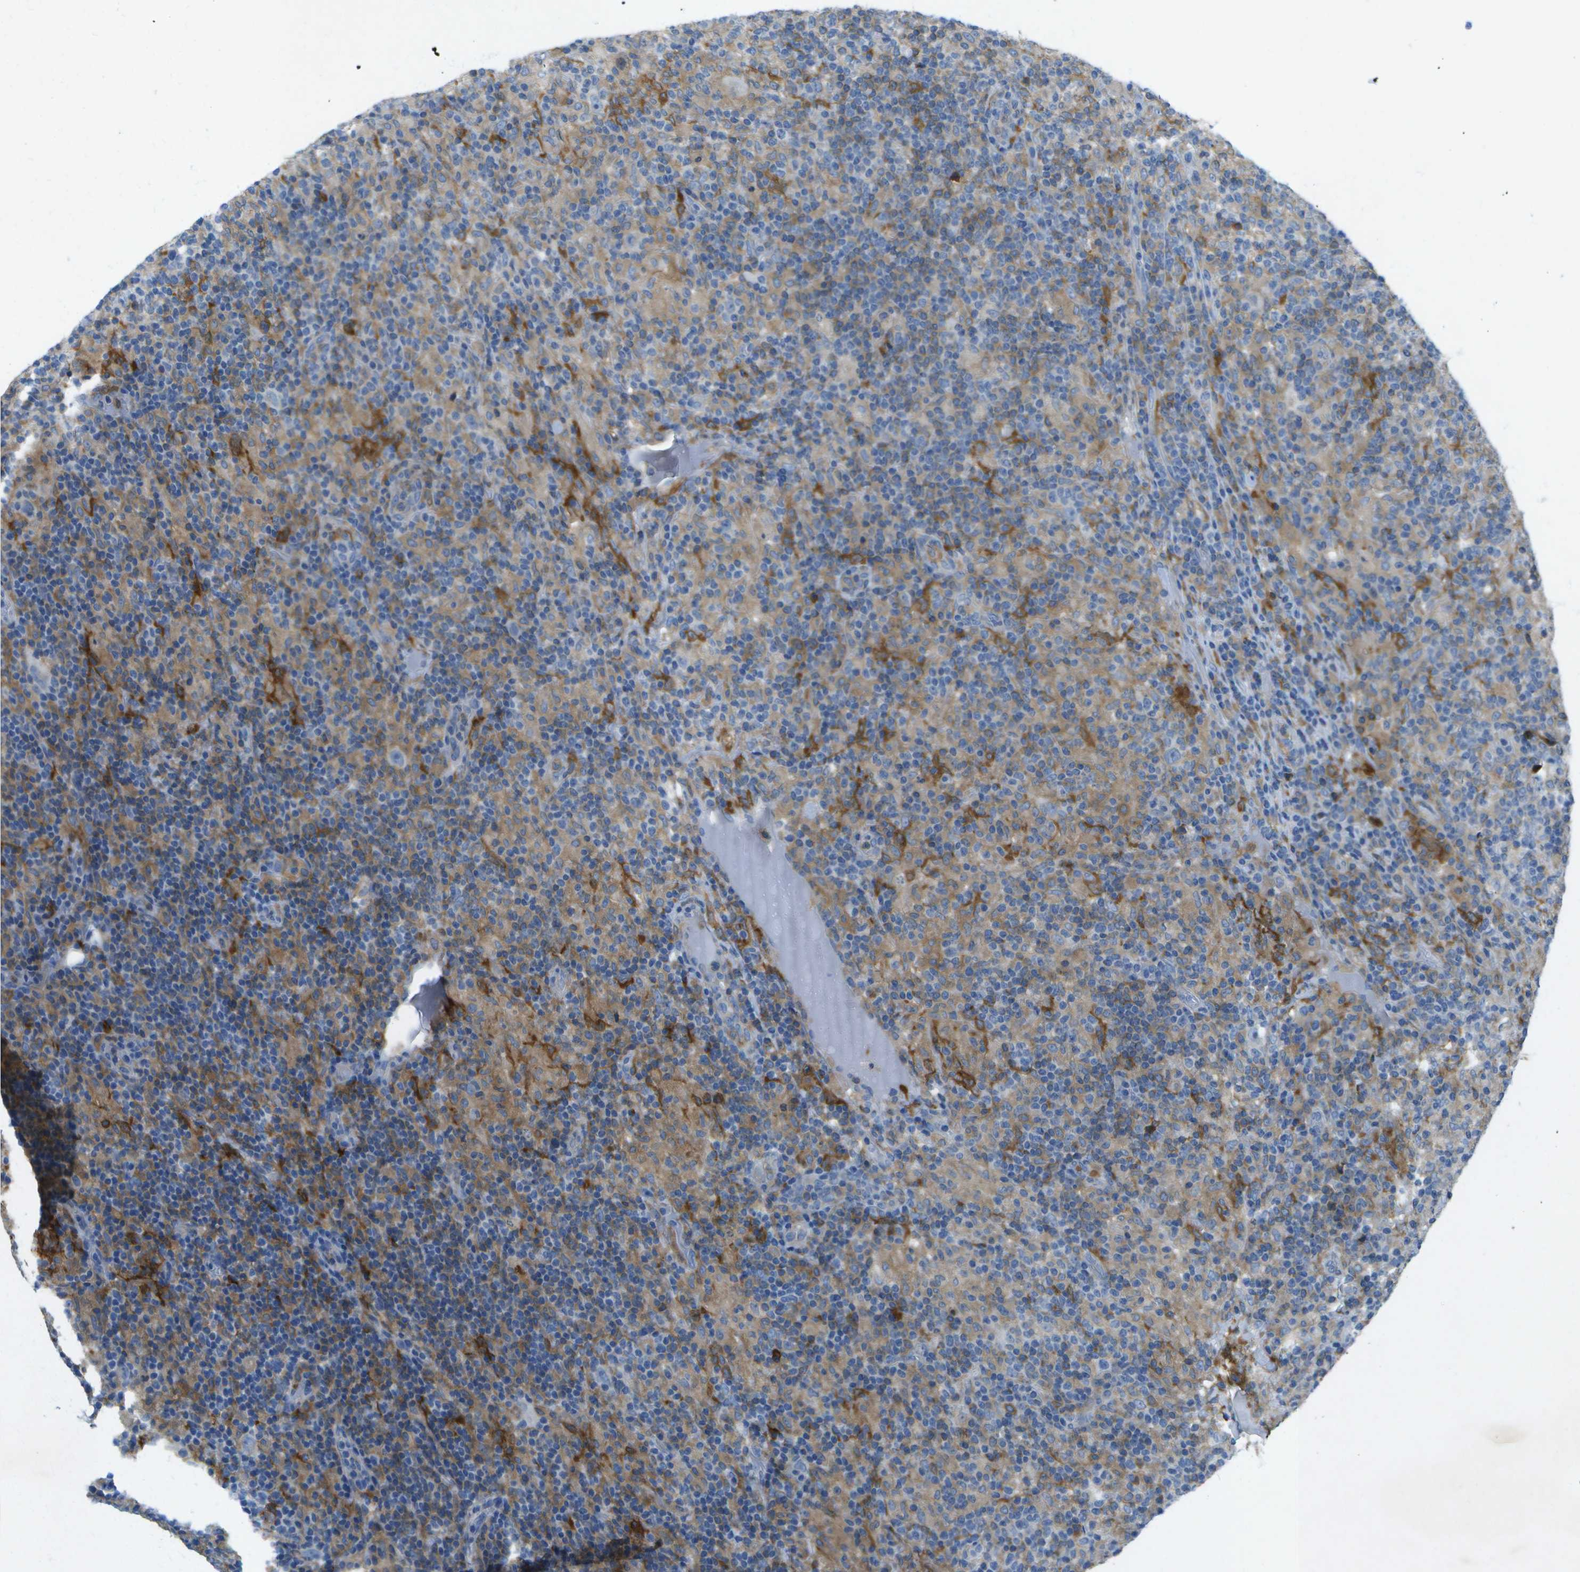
{"staining": {"intensity": "negative", "quantity": "none", "location": "none"}, "tissue": "lymphoma", "cell_type": "Tumor cells", "image_type": "cancer", "snomed": [{"axis": "morphology", "description": "Hodgkin's disease, NOS"}, {"axis": "topography", "description": "Lymph node"}], "caption": "Lymphoma was stained to show a protein in brown. There is no significant staining in tumor cells.", "gene": "WNK2", "patient": {"sex": "male", "age": 70}}